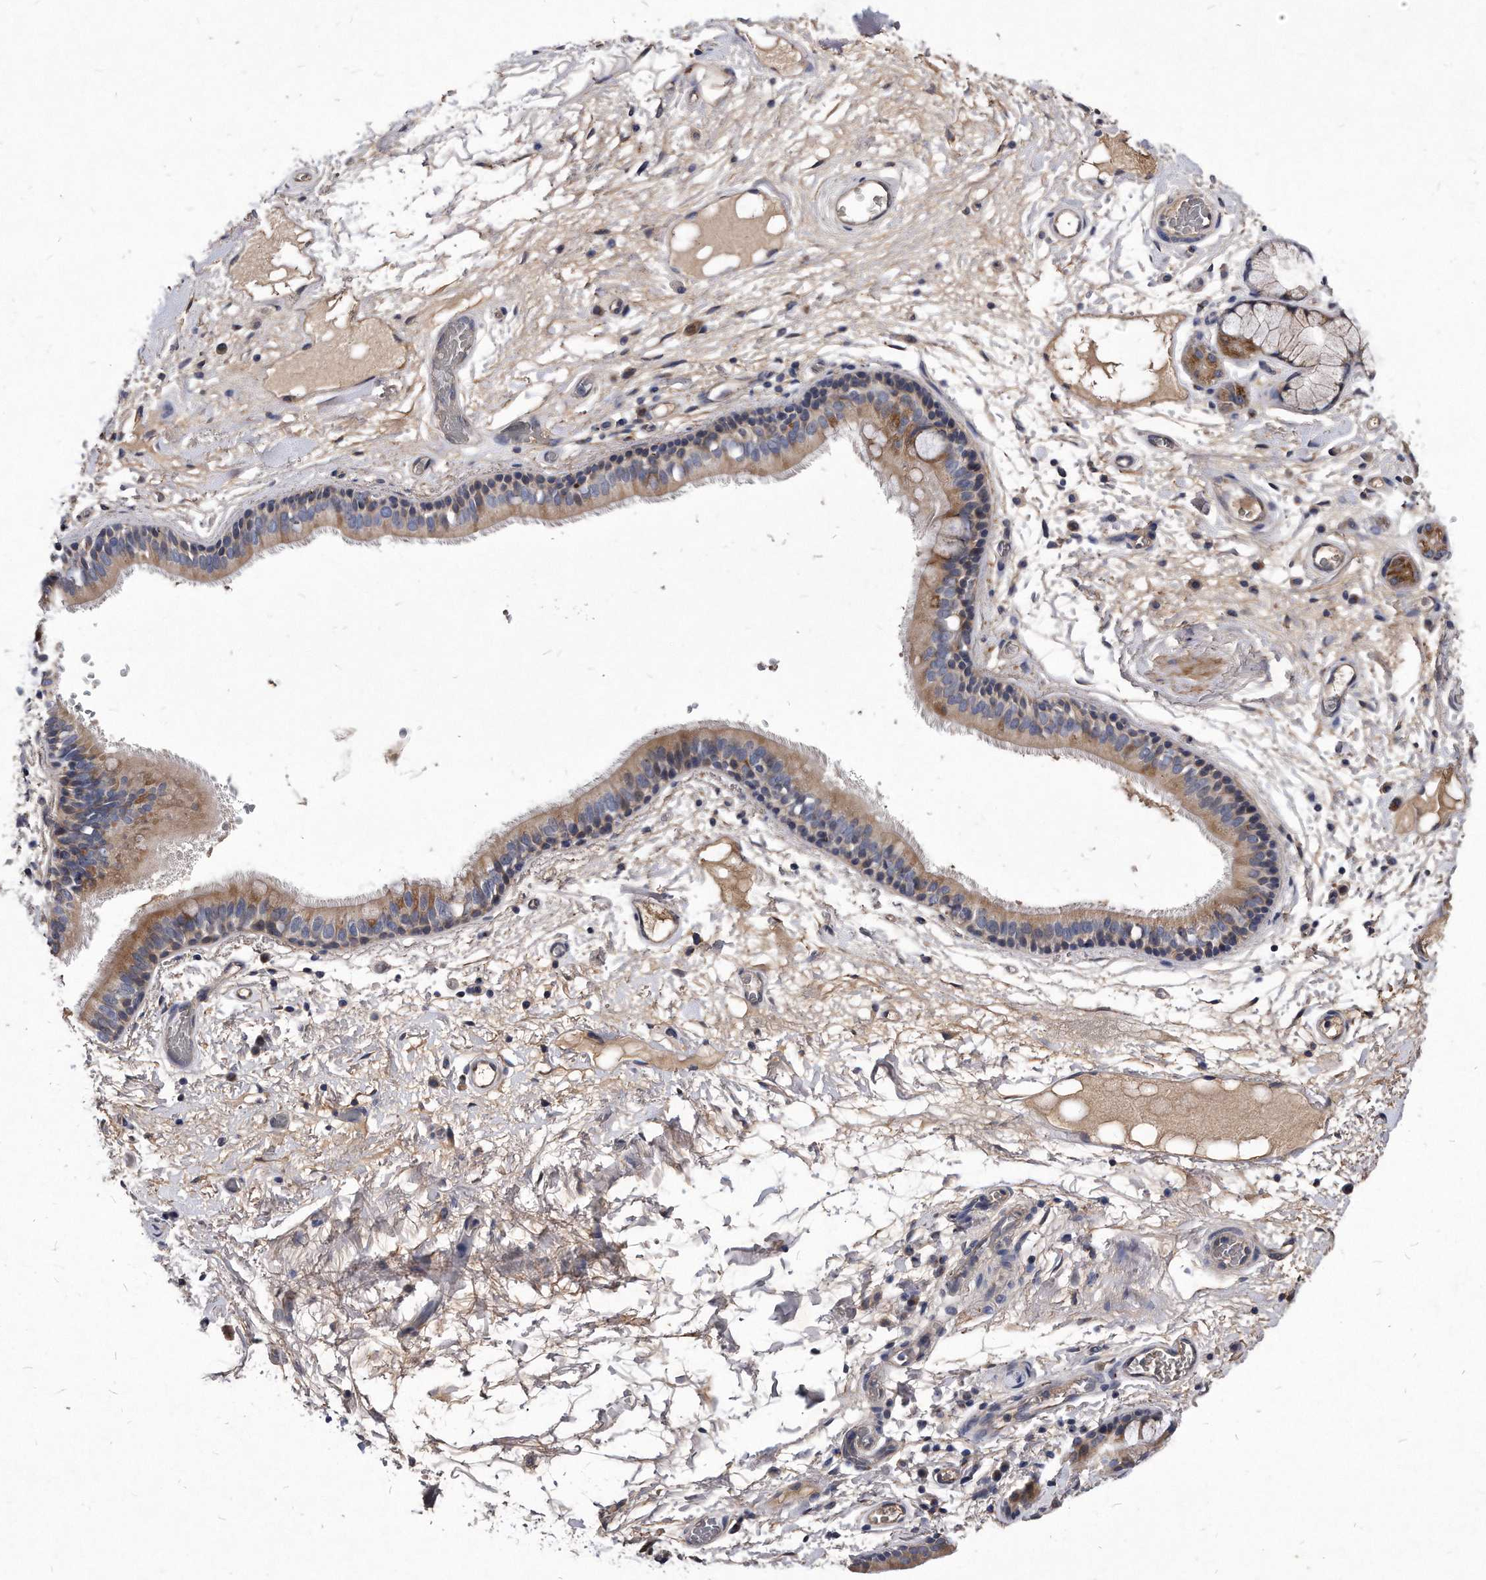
{"staining": {"intensity": "moderate", "quantity": ">75%", "location": "cytoplasmic/membranous"}, "tissue": "adipose tissue", "cell_type": "Adipocytes", "image_type": "normal", "snomed": [{"axis": "morphology", "description": "Normal tissue, NOS"}, {"axis": "topography", "description": "Cartilage tissue"}], "caption": "Immunohistochemical staining of benign human adipose tissue reveals moderate cytoplasmic/membranous protein positivity in about >75% of adipocytes. (brown staining indicates protein expression, while blue staining denotes nuclei).", "gene": "MGAT4A", "patient": {"sex": "female", "age": 63}}